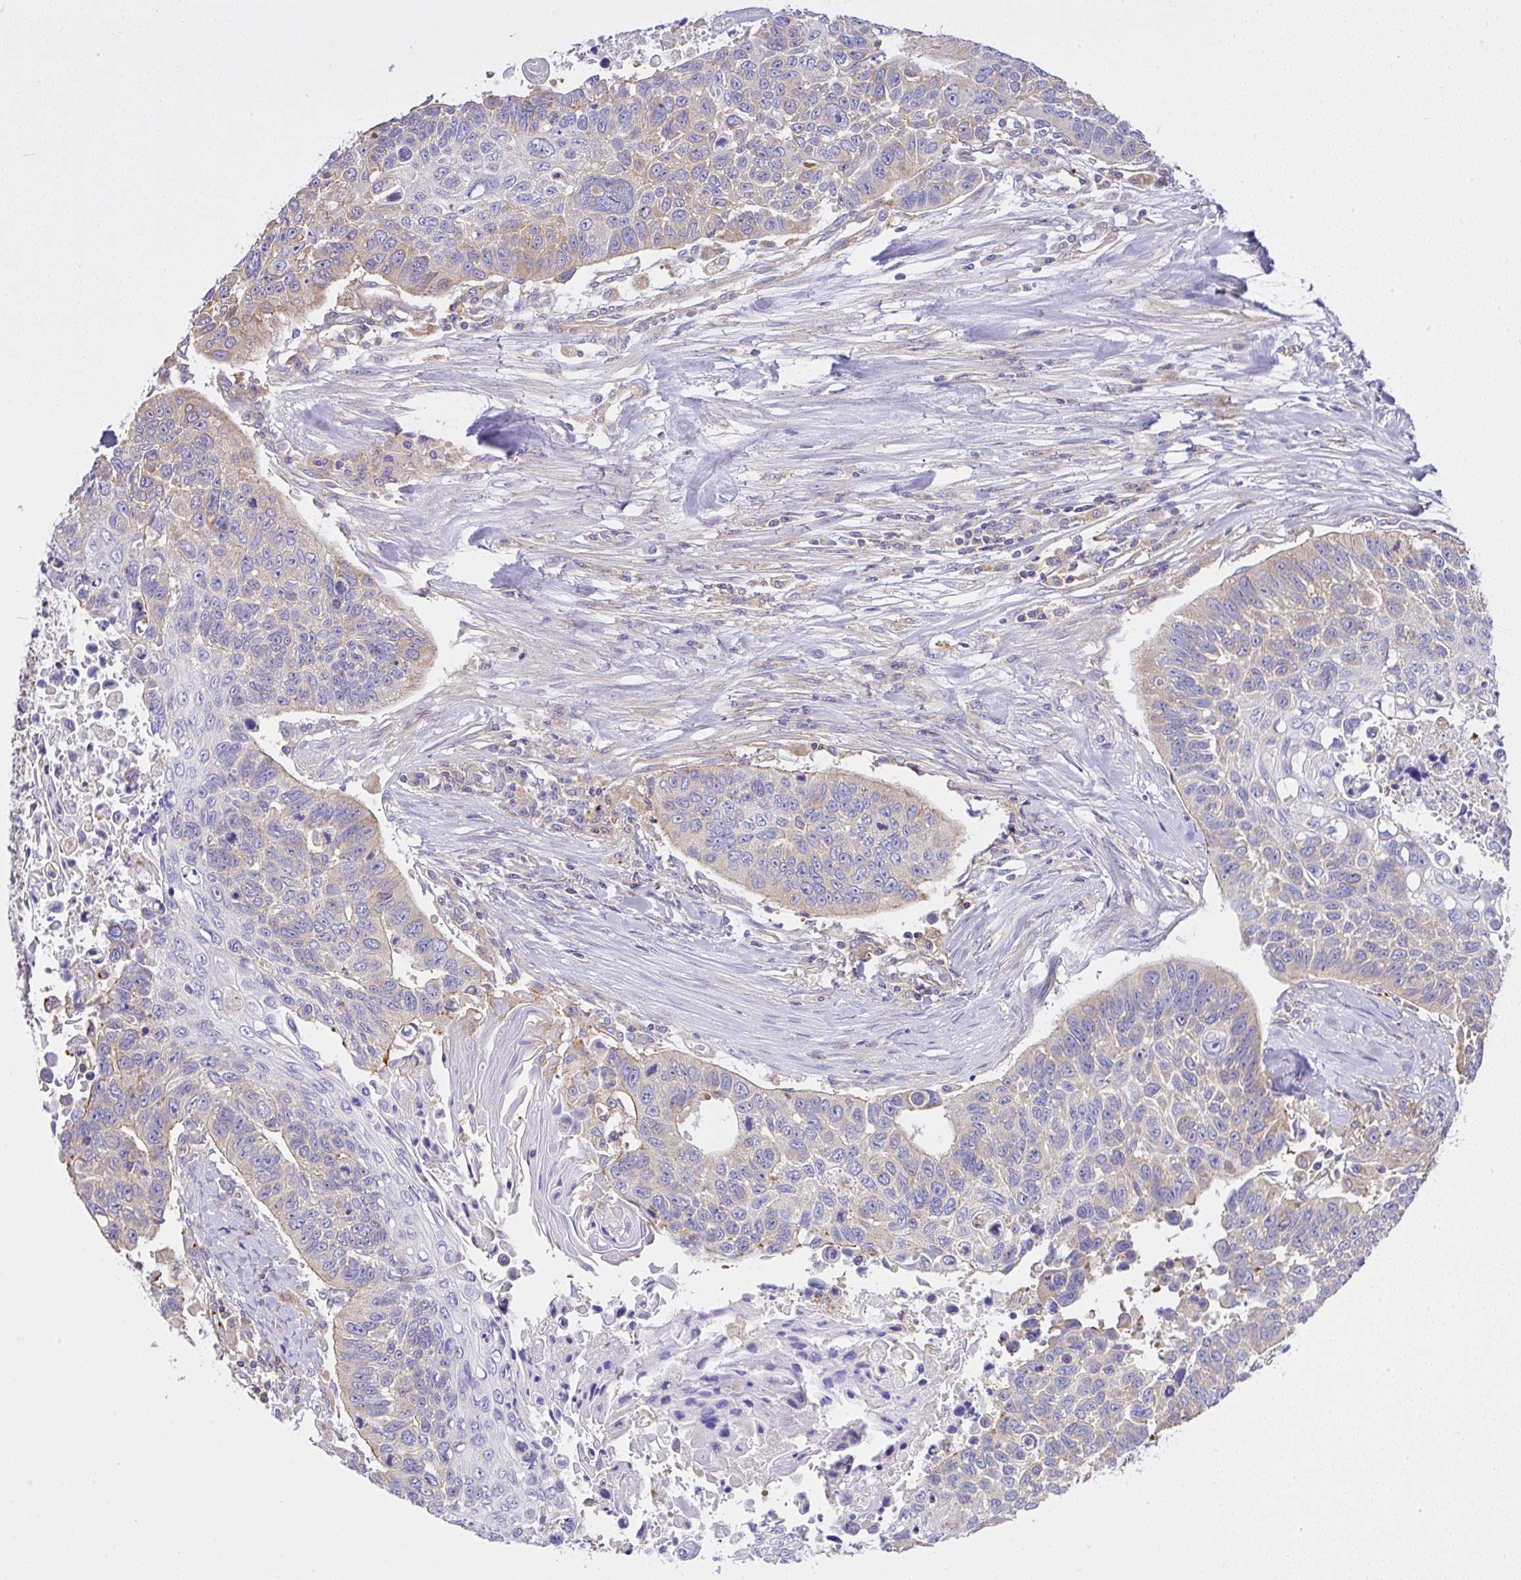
{"staining": {"intensity": "weak", "quantity": "<25%", "location": "cytoplasmic/membranous"}, "tissue": "lung cancer", "cell_type": "Tumor cells", "image_type": "cancer", "snomed": [{"axis": "morphology", "description": "Squamous cell carcinoma, NOS"}, {"axis": "topography", "description": "Lung"}], "caption": "Tumor cells show no significant protein positivity in lung cancer. The staining is performed using DAB brown chromogen with nuclei counter-stained in using hematoxylin.", "gene": "CCDC142", "patient": {"sex": "male", "age": 62}}